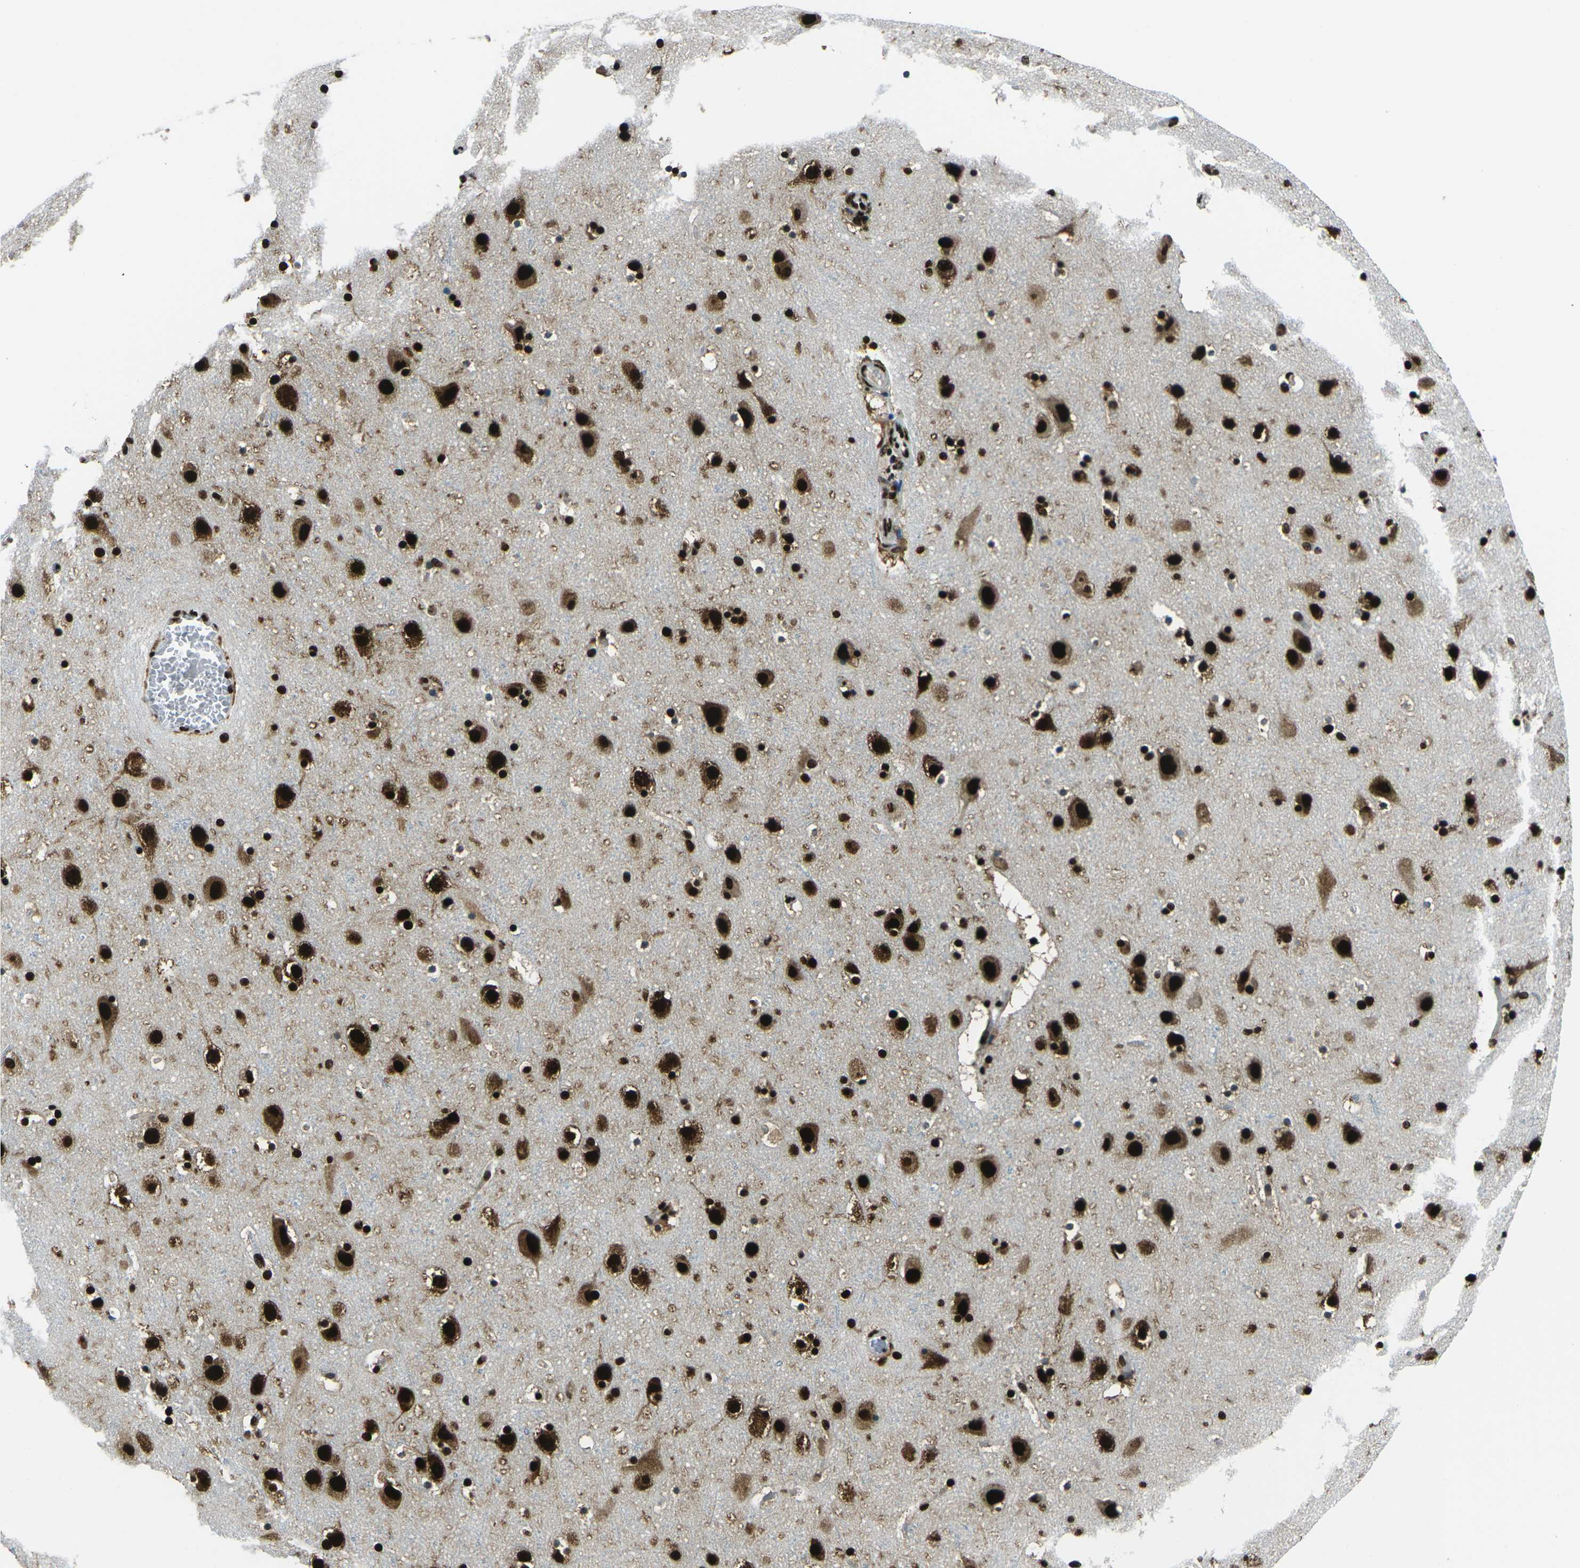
{"staining": {"intensity": "strong", "quantity": ">75%", "location": "nuclear"}, "tissue": "cerebral cortex", "cell_type": "Endothelial cells", "image_type": "normal", "snomed": [{"axis": "morphology", "description": "Normal tissue, NOS"}, {"axis": "topography", "description": "Cerebral cortex"}], "caption": "This histopathology image exhibits benign cerebral cortex stained with immunohistochemistry to label a protein in brown. The nuclear of endothelial cells show strong positivity for the protein. Nuclei are counter-stained blue.", "gene": "HNRNPL", "patient": {"sex": "male", "age": 45}}